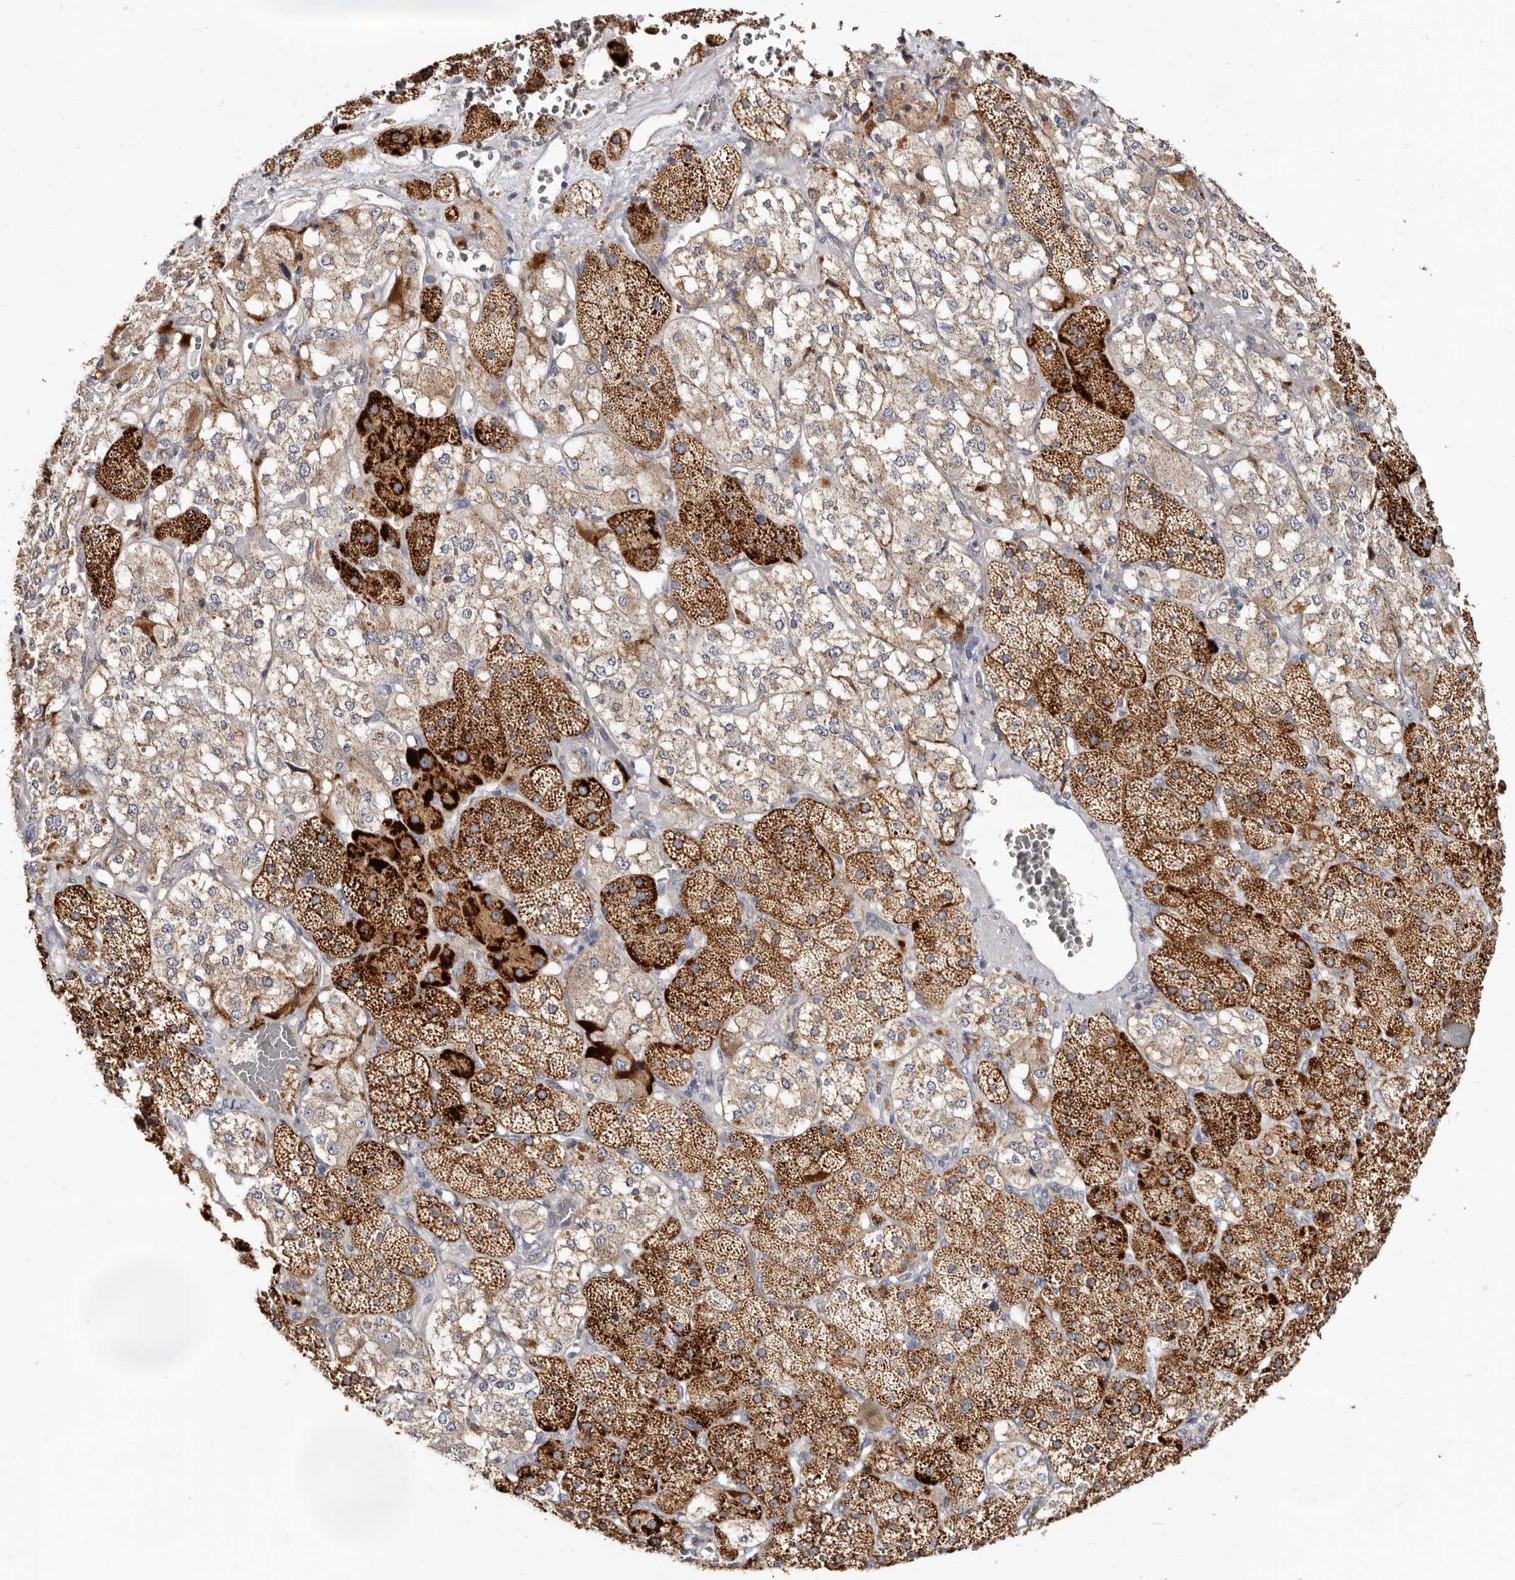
{"staining": {"intensity": "moderate", "quantity": ">75%", "location": "cytoplasmic/membranous"}, "tissue": "adrenal gland", "cell_type": "Glandular cells", "image_type": "normal", "snomed": [{"axis": "morphology", "description": "Normal tissue, NOS"}, {"axis": "topography", "description": "Adrenal gland"}], "caption": "This photomicrograph displays immunohistochemistry staining of normal human adrenal gland, with medium moderate cytoplasmic/membranous positivity in approximately >75% of glandular cells.", "gene": "BAIAP2L1", "patient": {"sex": "male", "age": 57}}